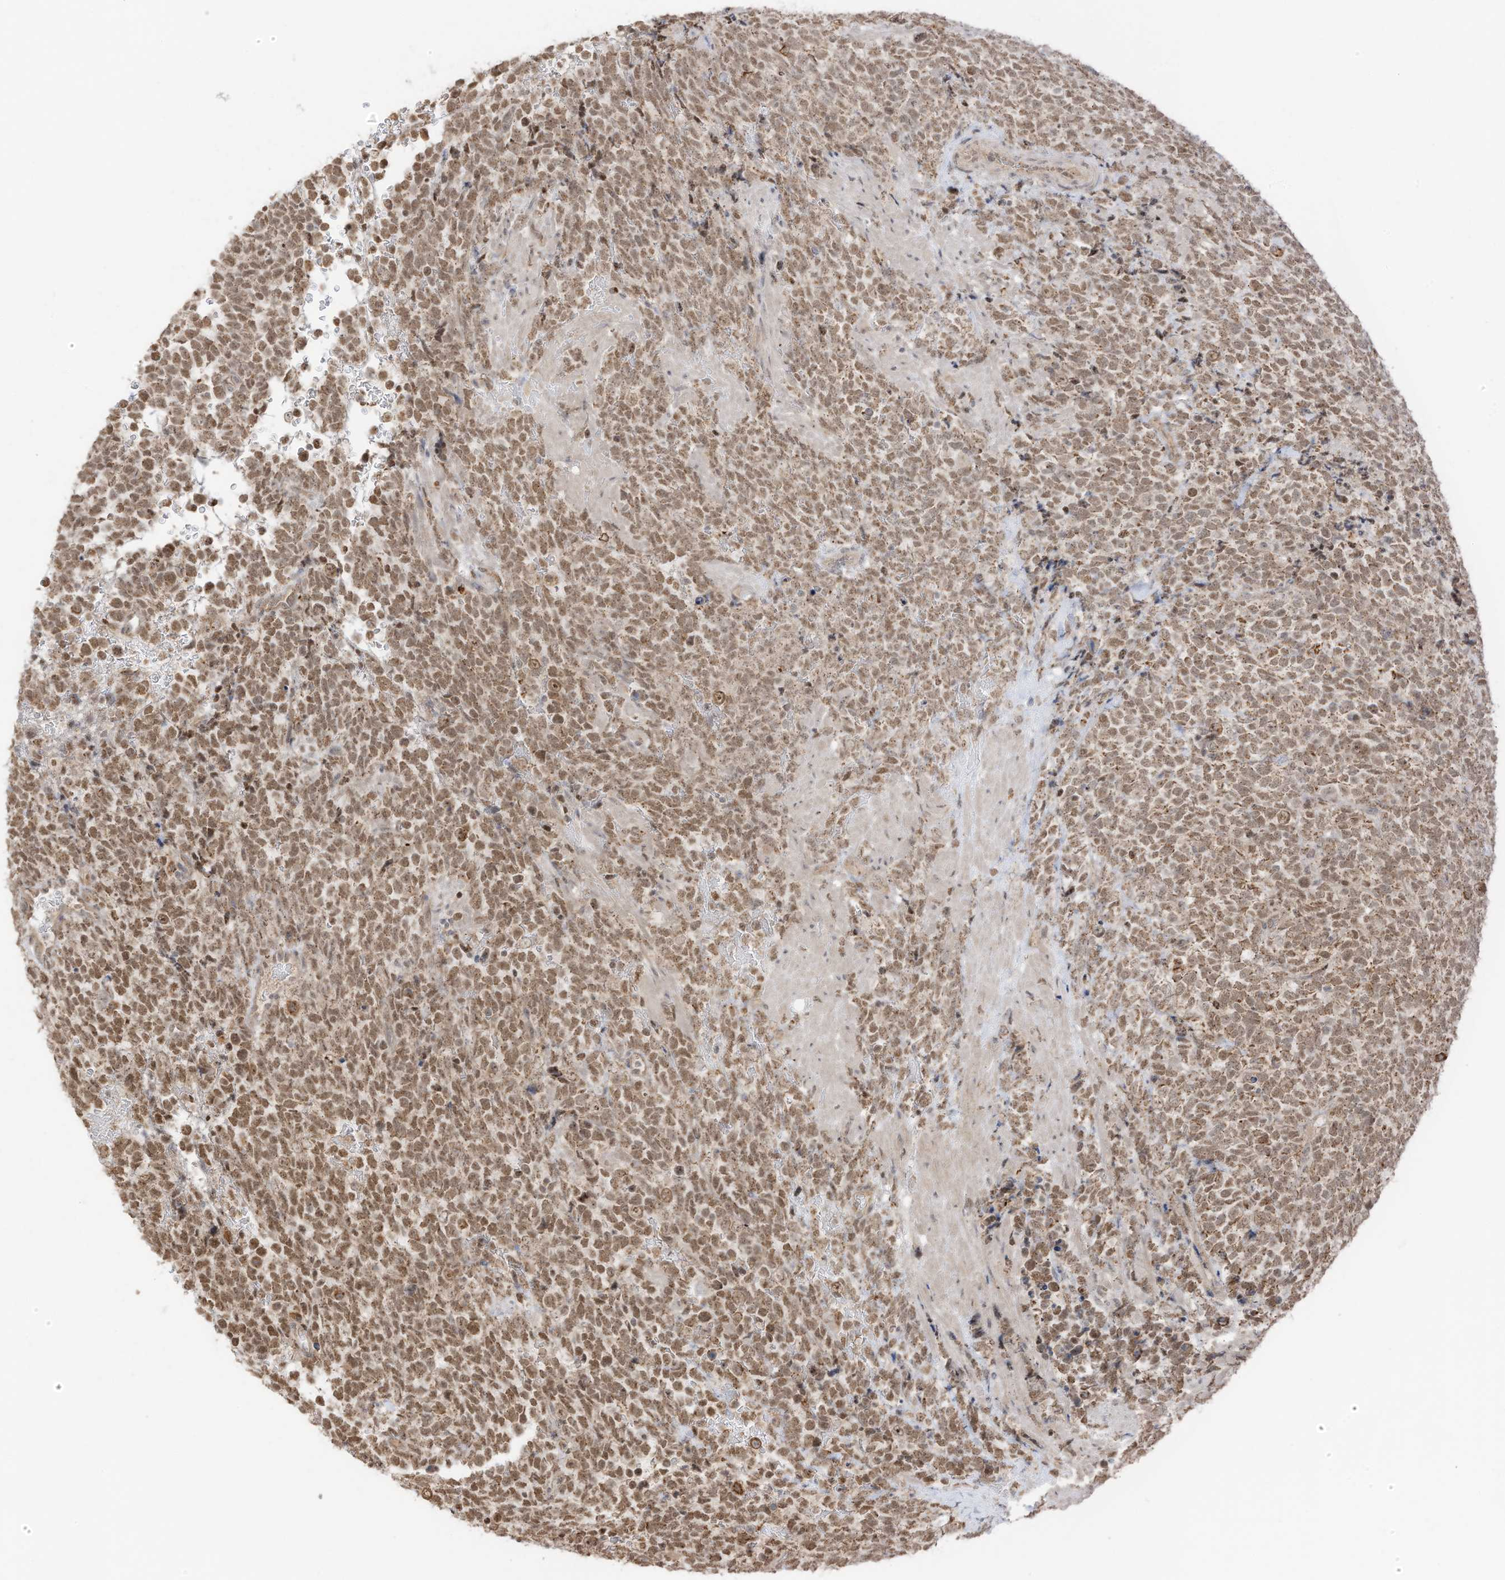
{"staining": {"intensity": "moderate", "quantity": ">75%", "location": "nuclear"}, "tissue": "urothelial cancer", "cell_type": "Tumor cells", "image_type": "cancer", "snomed": [{"axis": "morphology", "description": "Urothelial carcinoma, High grade"}, {"axis": "topography", "description": "Urinary bladder"}], "caption": "The immunohistochemical stain labels moderate nuclear expression in tumor cells of urothelial cancer tissue.", "gene": "N4BP3", "patient": {"sex": "female", "age": 82}}